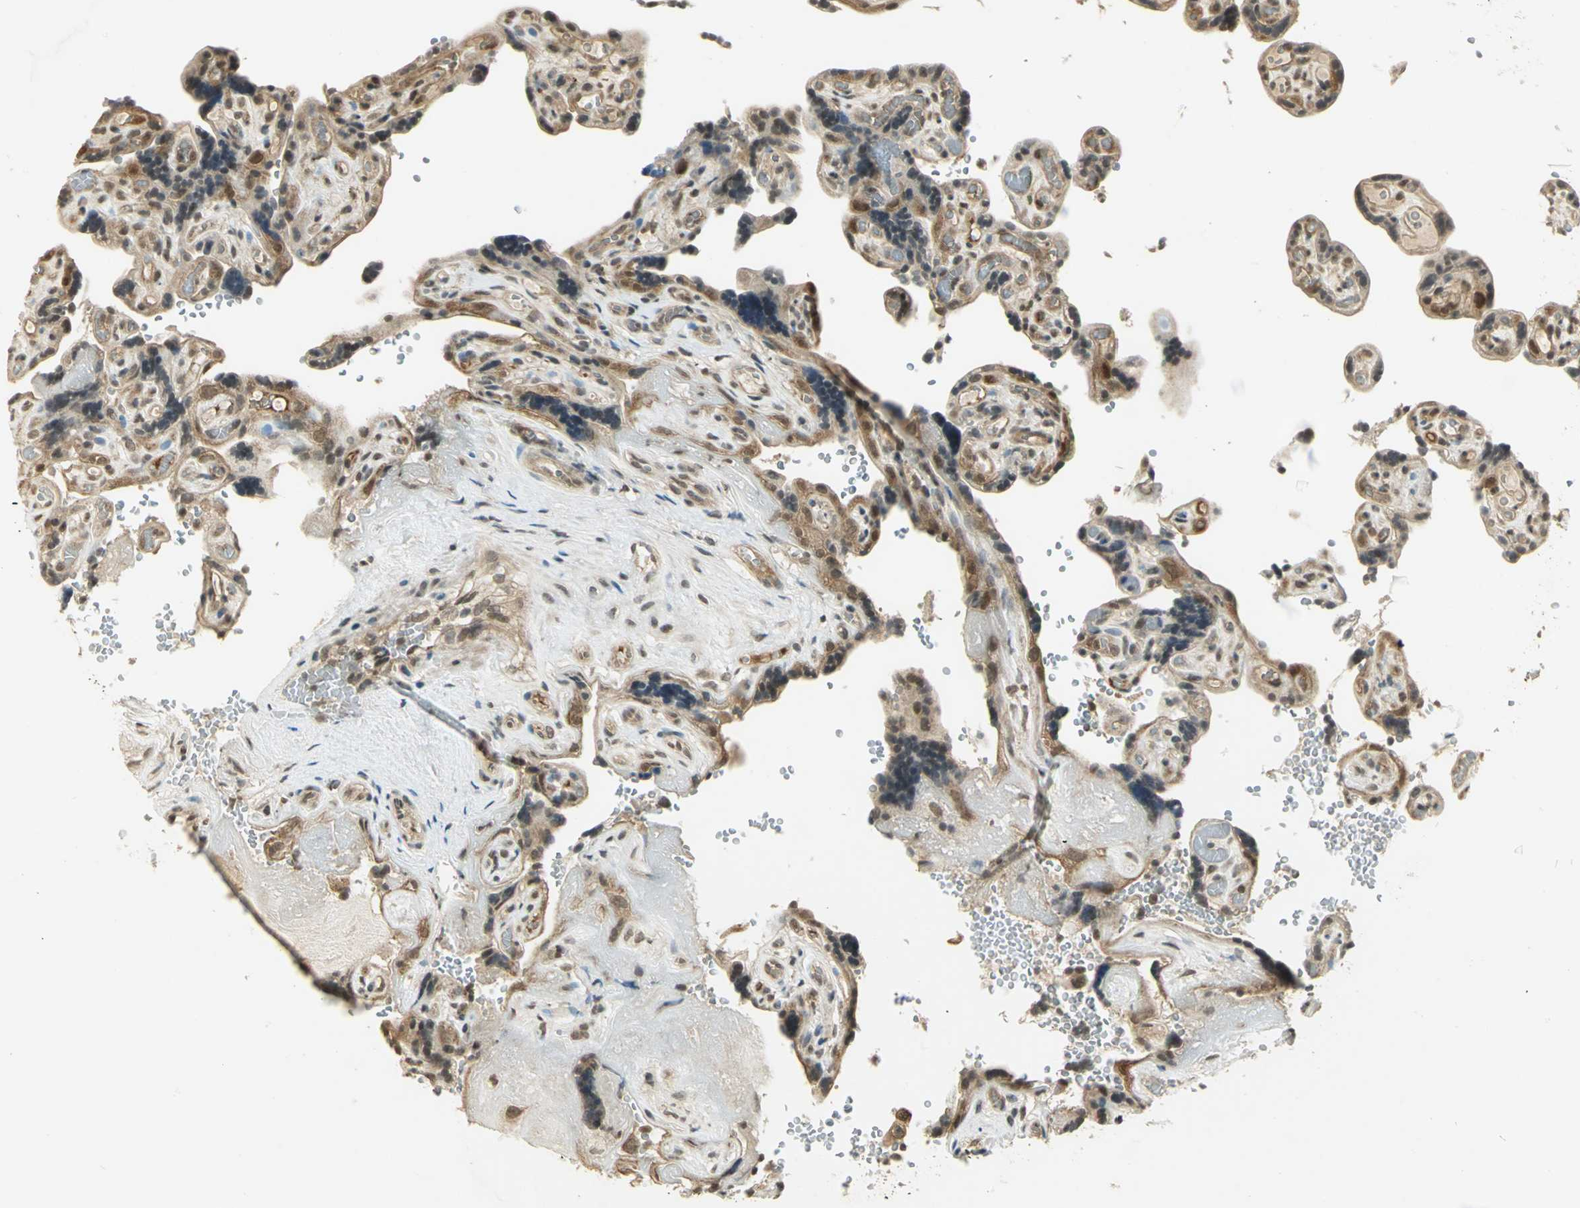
{"staining": {"intensity": "moderate", "quantity": ">75%", "location": "cytoplasmic/membranous,nuclear"}, "tissue": "placenta", "cell_type": "Trophoblastic cells", "image_type": "normal", "snomed": [{"axis": "morphology", "description": "Normal tissue, NOS"}, {"axis": "topography", "description": "Placenta"}], "caption": "DAB (3,3'-diaminobenzidine) immunohistochemical staining of normal placenta displays moderate cytoplasmic/membranous,nuclear protein expression in about >75% of trophoblastic cells.", "gene": "CDC34", "patient": {"sex": "female", "age": 30}}